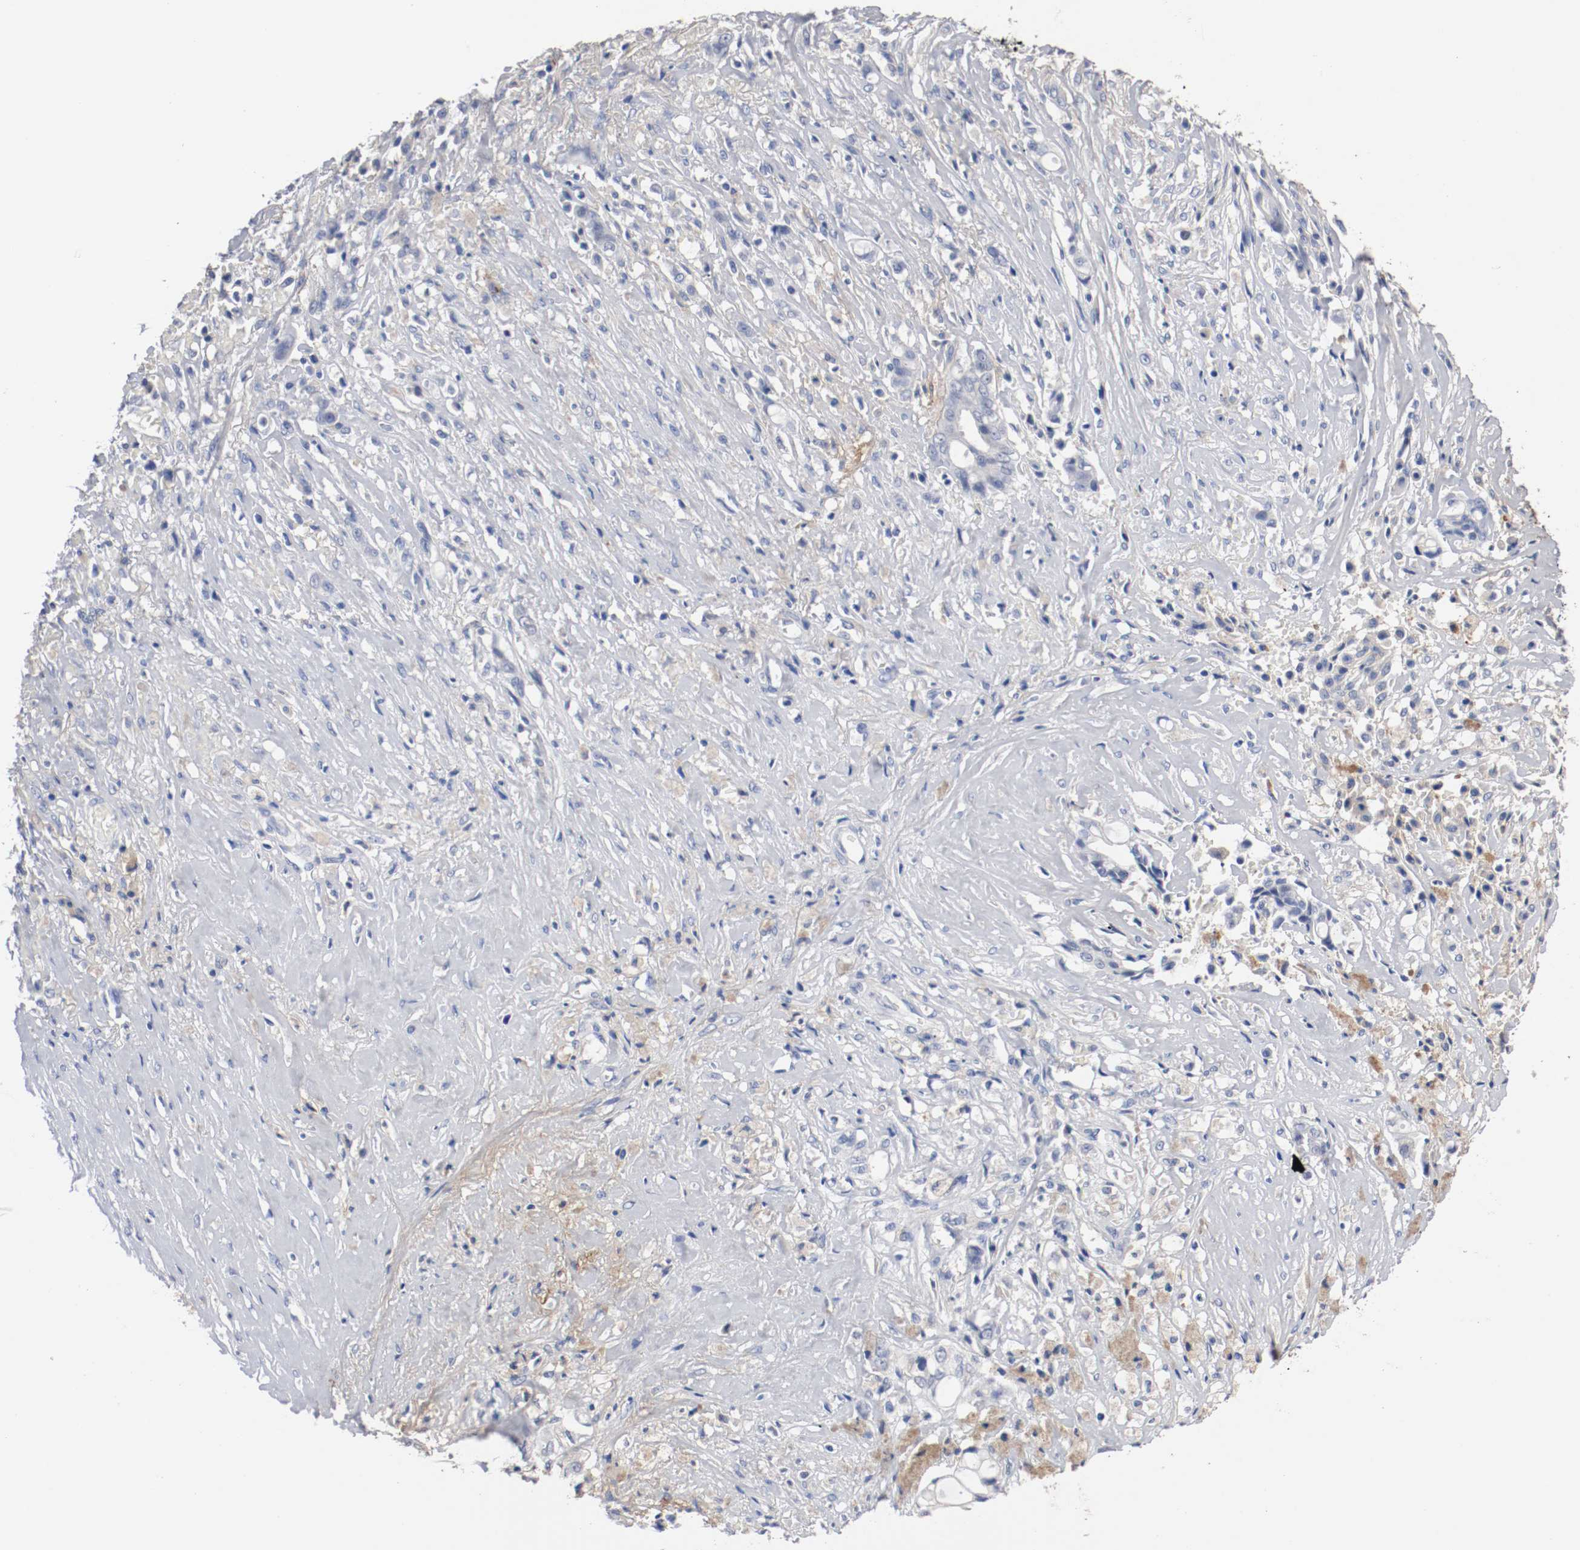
{"staining": {"intensity": "negative", "quantity": "none", "location": "none"}, "tissue": "liver cancer", "cell_type": "Tumor cells", "image_type": "cancer", "snomed": [{"axis": "morphology", "description": "Cholangiocarcinoma"}, {"axis": "topography", "description": "Liver"}], "caption": "IHC histopathology image of human liver cancer (cholangiocarcinoma) stained for a protein (brown), which exhibits no staining in tumor cells.", "gene": "TNC", "patient": {"sex": "female", "age": 70}}